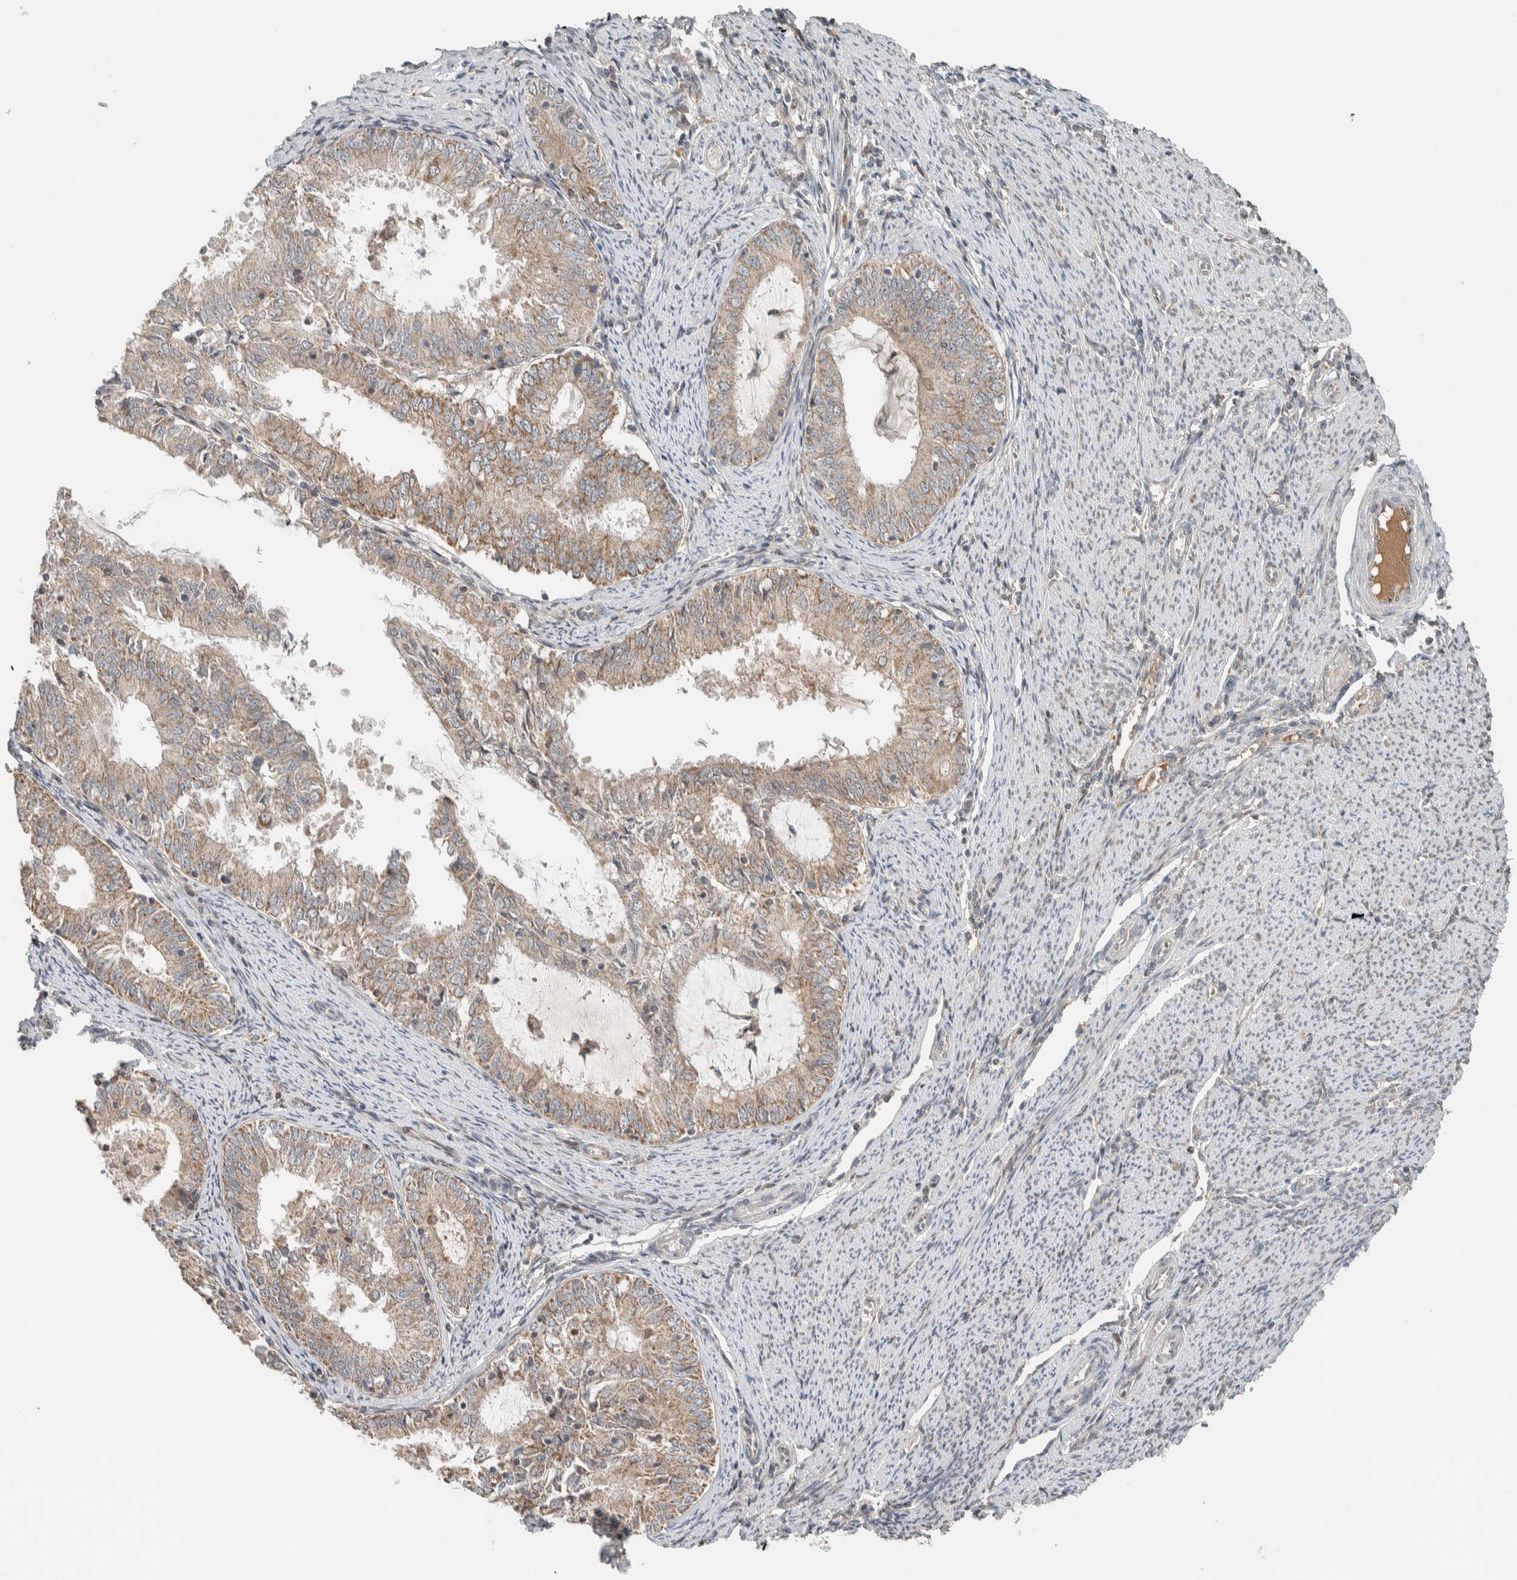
{"staining": {"intensity": "weak", "quantity": ">75%", "location": "cytoplasmic/membranous"}, "tissue": "endometrial cancer", "cell_type": "Tumor cells", "image_type": "cancer", "snomed": [{"axis": "morphology", "description": "Adenocarcinoma, NOS"}, {"axis": "topography", "description": "Endometrium"}], "caption": "This is a photomicrograph of IHC staining of endometrial cancer, which shows weak positivity in the cytoplasmic/membranous of tumor cells.", "gene": "NBR1", "patient": {"sex": "female", "age": 57}}